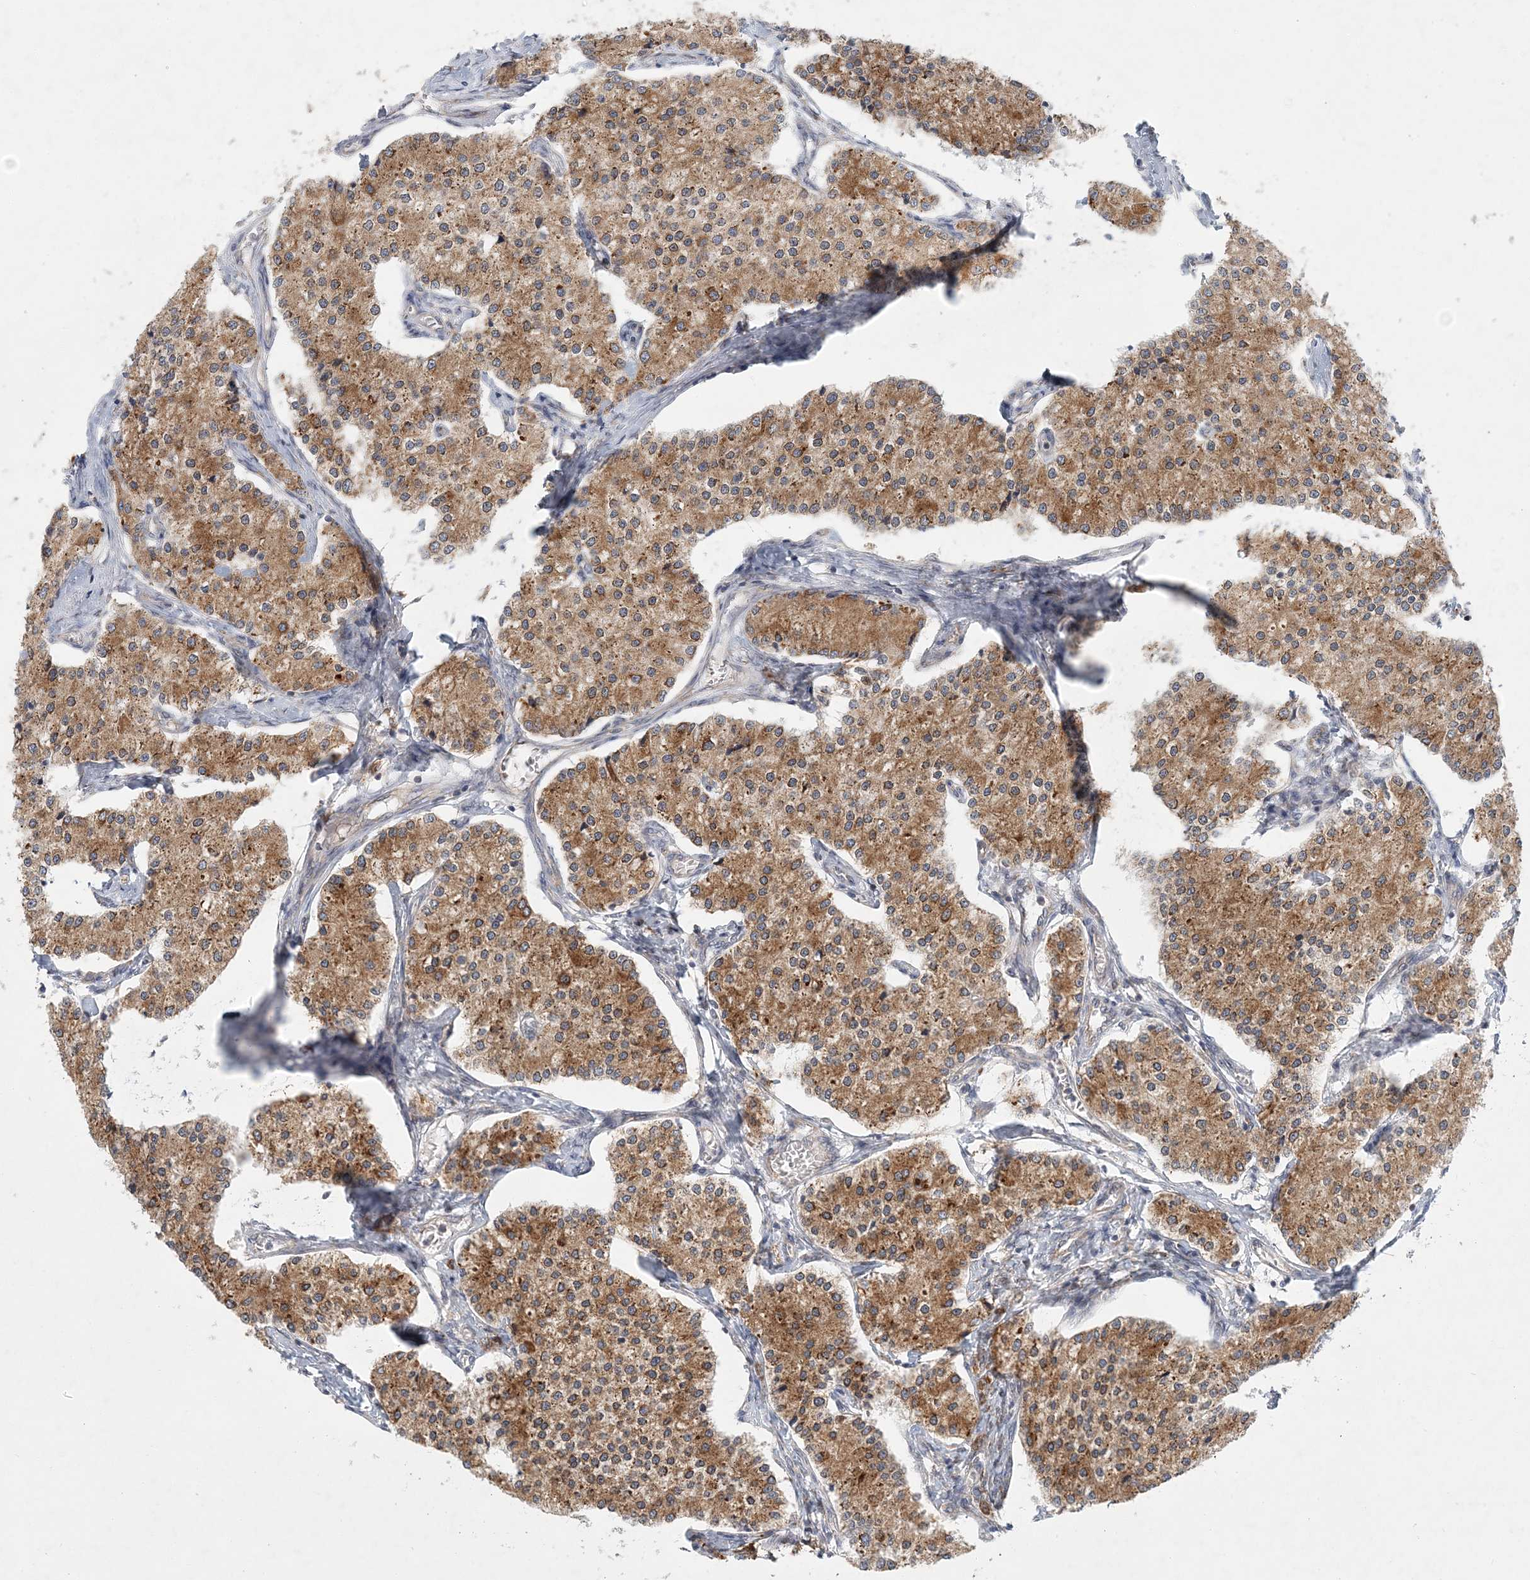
{"staining": {"intensity": "moderate", "quantity": ">75%", "location": "cytoplasmic/membranous"}, "tissue": "carcinoid", "cell_type": "Tumor cells", "image_type": "cancer", "snomed": [{"axis": "morphology", "description": "Carcinoid, malignant, NOS"}, {"axis": "topography", "description": "Colon"}], "caption": "Carcinoid (malignant) tissue displays moderate cytoplasmic/membranous staining in about >75% of tumor cells", "gene": "PCYOX1L", "patient": {"sex": "female", "age": 52}}